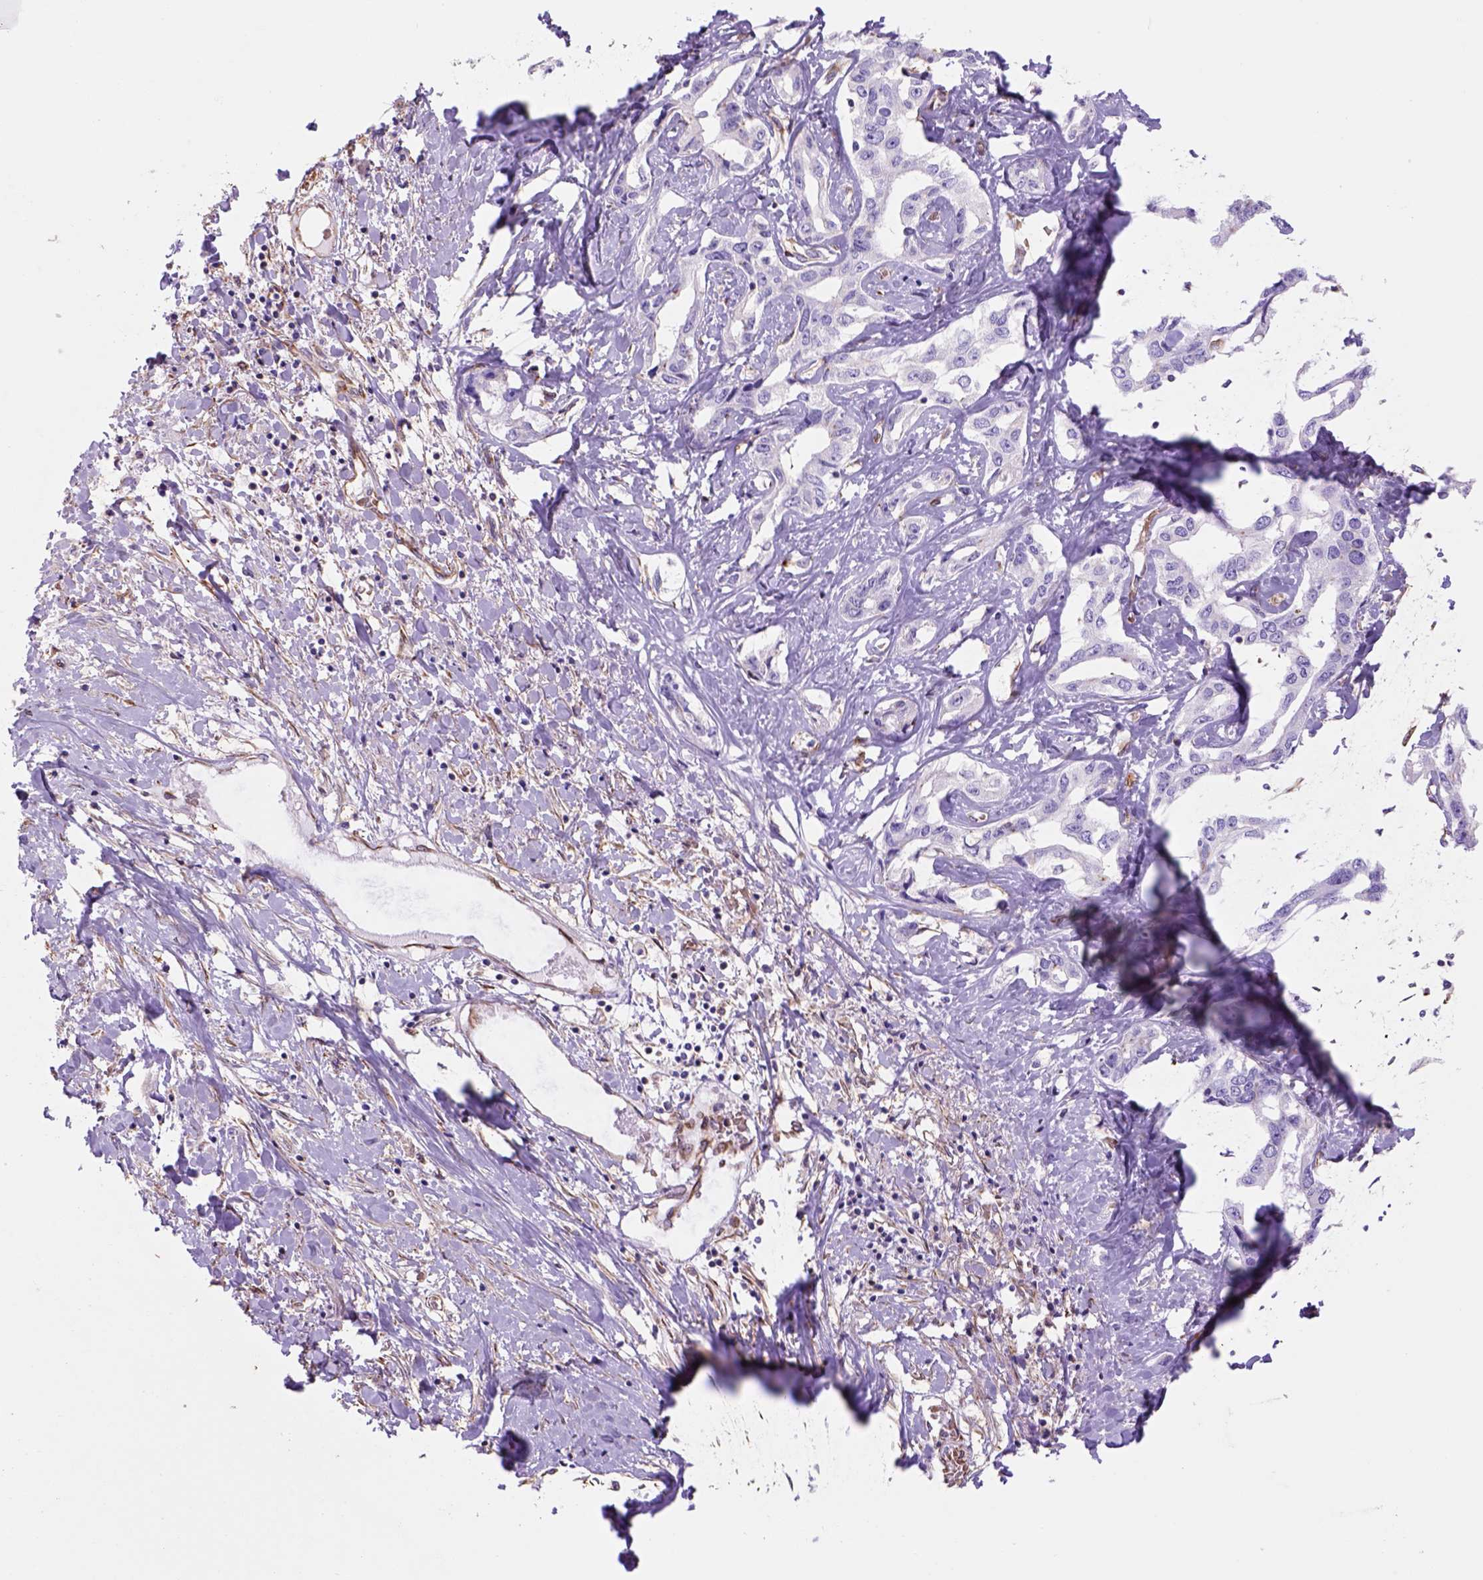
{"staining": {"intensity": "negative", "quantity": "none", "location": "none"}, "tissue": "liver cancer", "cell_type": "Tumor cells", "image_type": "cancer", "snomed": [{"axis": "morphology", "description": "Cholangiocarcinoma"}, {"axis": "topography", "description": "Liver"}], "caption": "Photomicrograph shows no protein positivity in tumor cells of liver cholangiocarcinoma tissue.", "gene": "ZZZ3", "patient": {"sex": "male", "age": 59}}